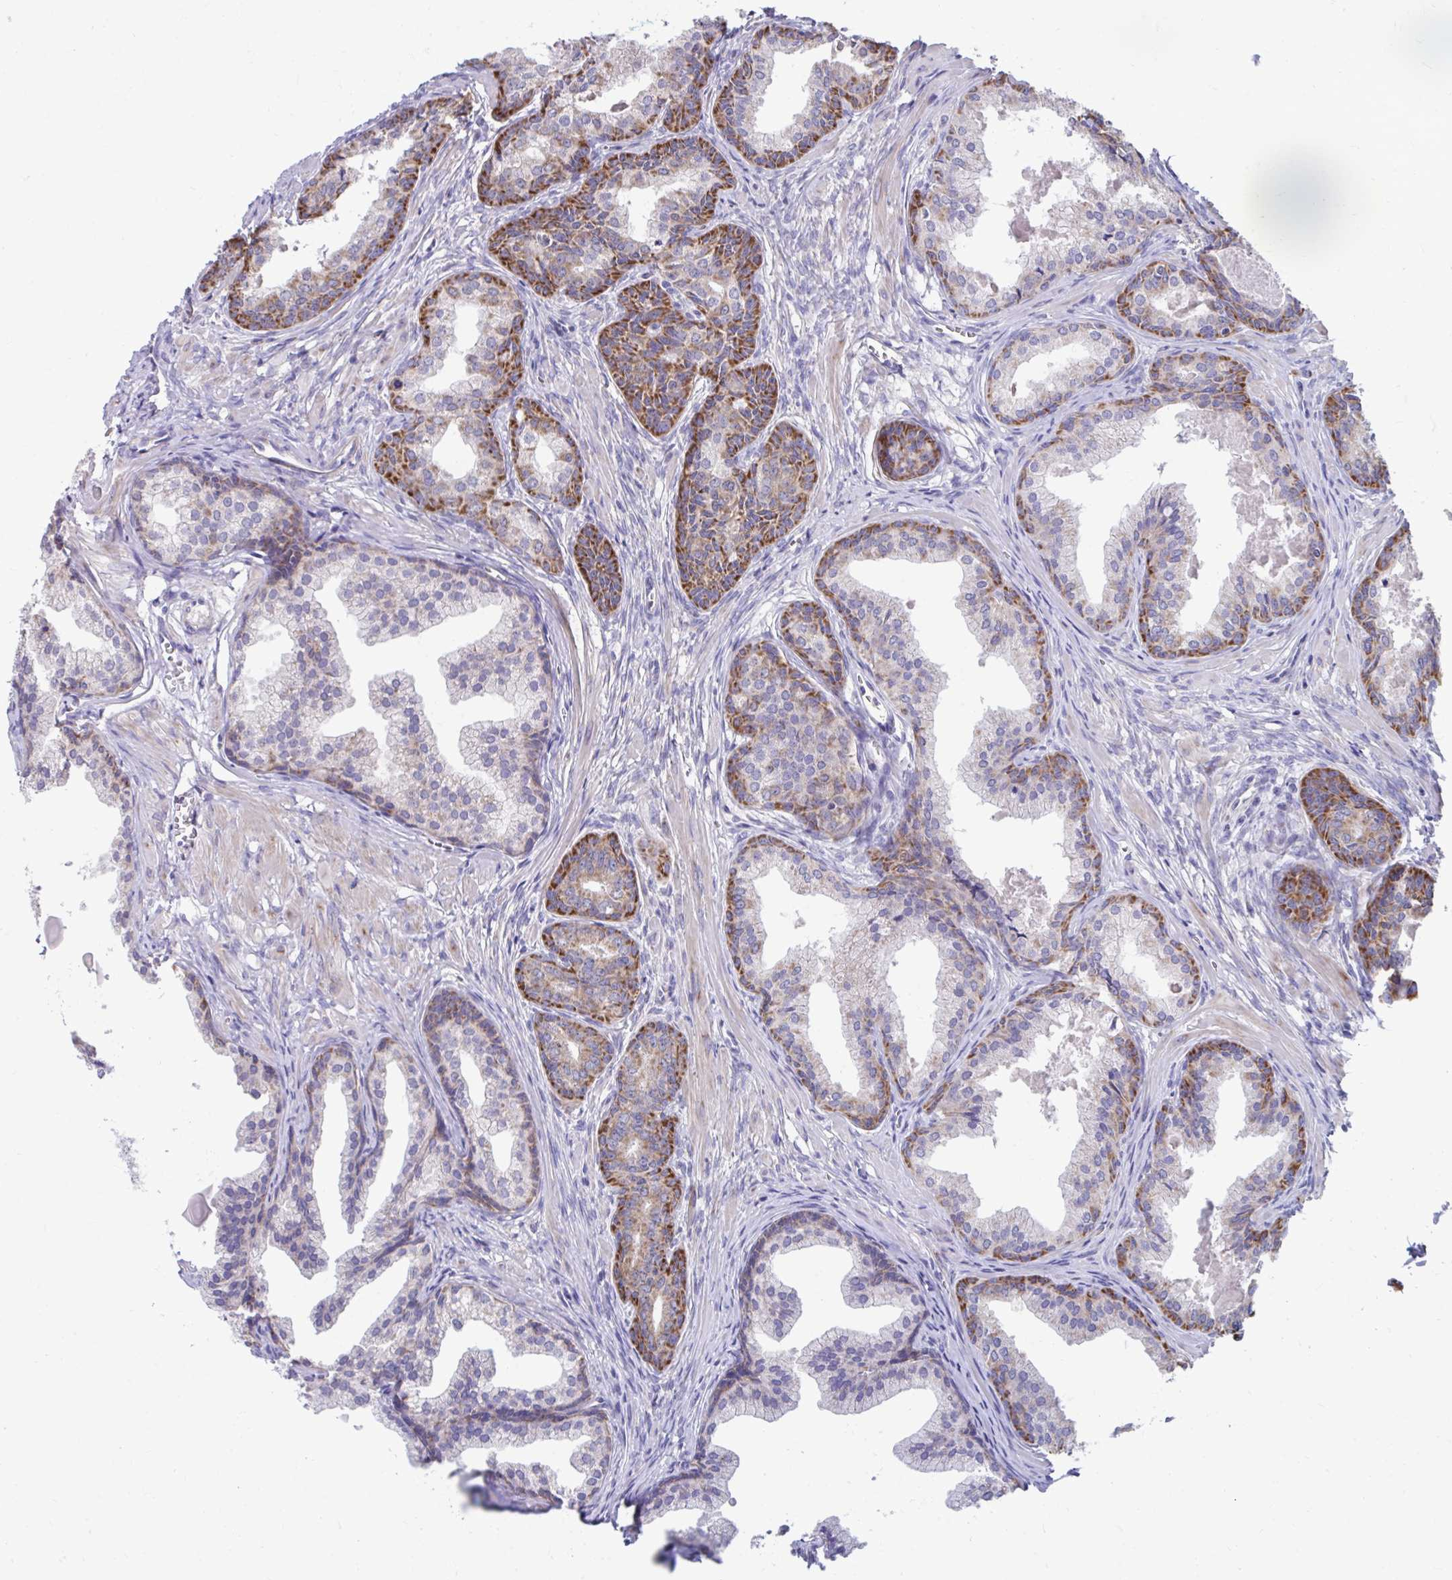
{"staining": {"intensity": "moderate", "quantity": ">75%", "location": "cytoplasmic/membranous"}, "tissue": "prostate cancer", "cell_type": "Tumor cells", "image_type": "cancer", "snomed": [{"axis": "morphology", "description": "Adenocarcinoma, High grade"}, {"axis": "topography", "description": "Prostate"}], "caption": "Prostate high-grade adenocarcinoma stained with DAB IHC demonstrates medium levels of moderate cytoplasmic/membranous staining in about >75% of tumor cells.", "gene": "LINGO4", "patient": {"sex": "male", "age": 68}}